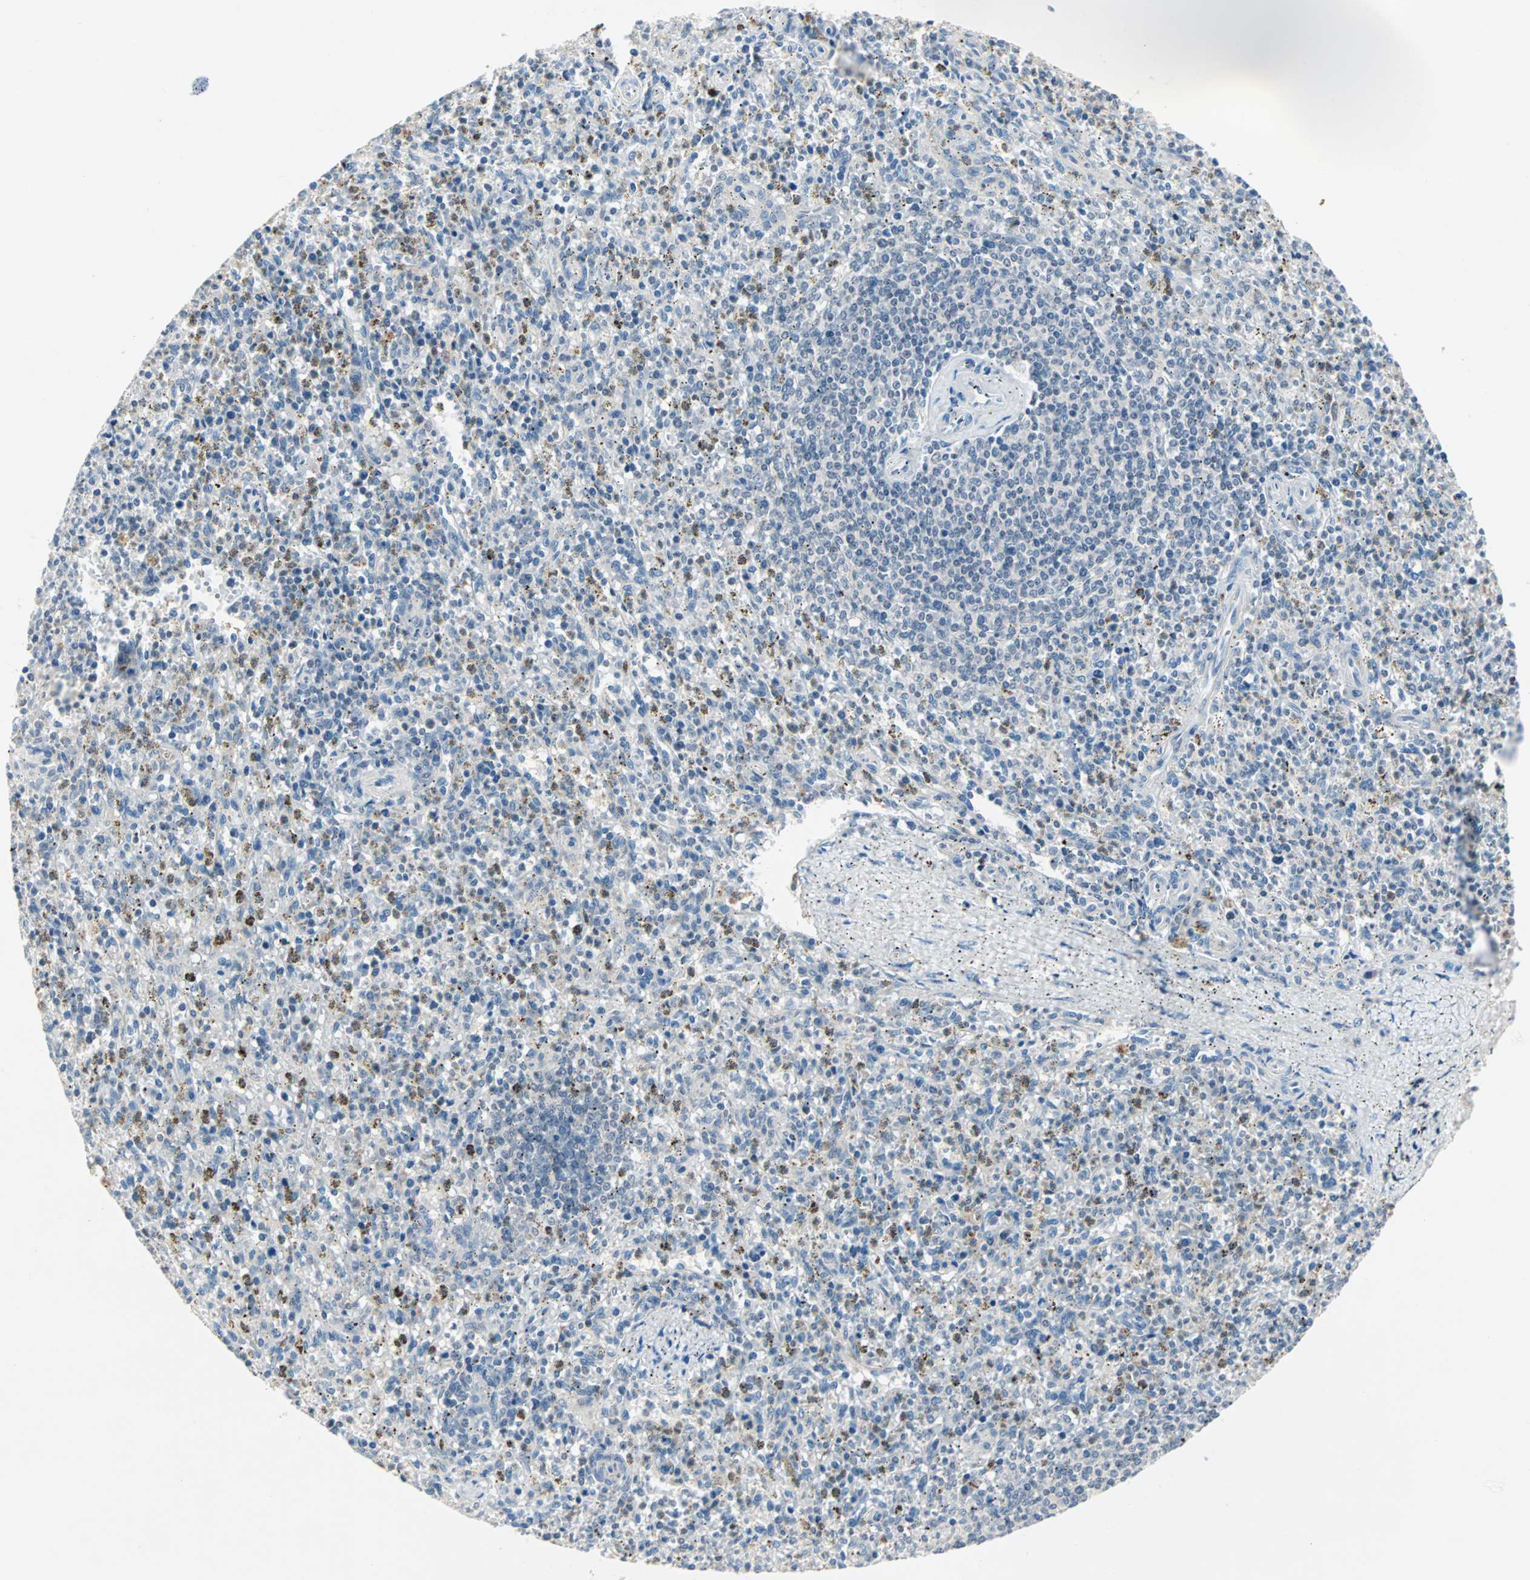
{"staining": {"intensity": "negative", "quantity": "none", "location": "none"}, "tissue": "spleen", "cell_type": "Cells in red pulp", "image_type": "normal", "snomed": [{"axis": "morphology", "description": "Normal tissue, NOS"}, {"axis": "topography", "description": "Spleen"}], "caption": "Cells in red pulp show no significant staining in benign spleen.", "gene": "CCNE2", "patient": {"sex": "male", "age": 72}}